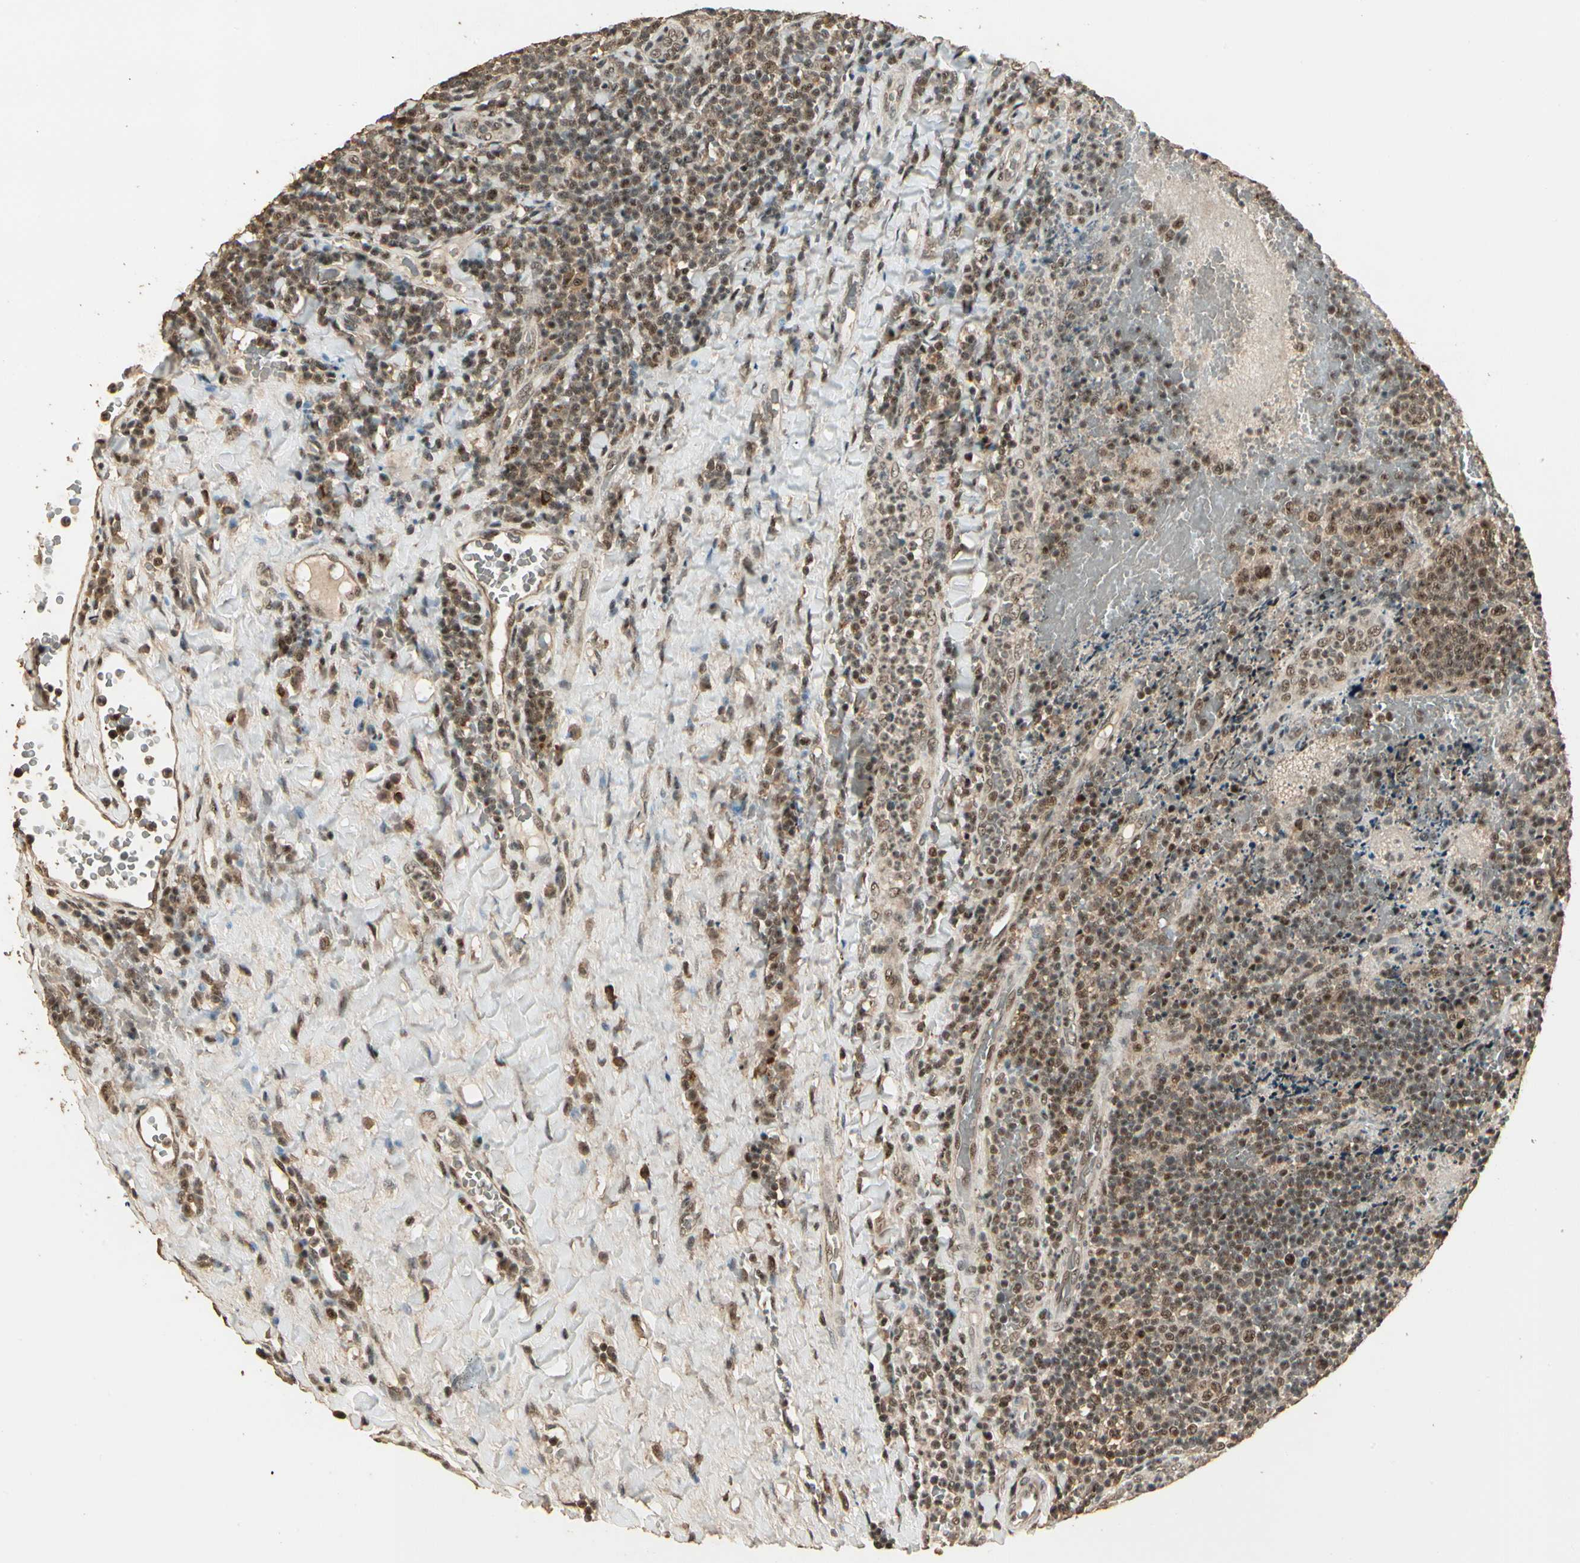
{"staining": {"intensity": "moderate", "quantity": ">75%", "location": "cytoplasmic/membranous,nuclear"}, "tissue": "tonsil", "cell_type": "Germinal center cells", "image_type": "normal", "snomed": [{"axis": "morphology", "description": "Normal tissue, NOS"}, {"axis": "topography", "description": "Tonsil"}], "caption": "Moderate cytoplasmic/membranous,nuclear expression is seen in approximately >75% of germinal center cells in benign tonsil. The staining was performed using DAB (3,3'-diaminobenzidine), with brown indicating positive protein expression. Nuclei are stained blue with hematoxylin.", "gene": "RBM25", "patient": {"sex": "male", "age": 17}}